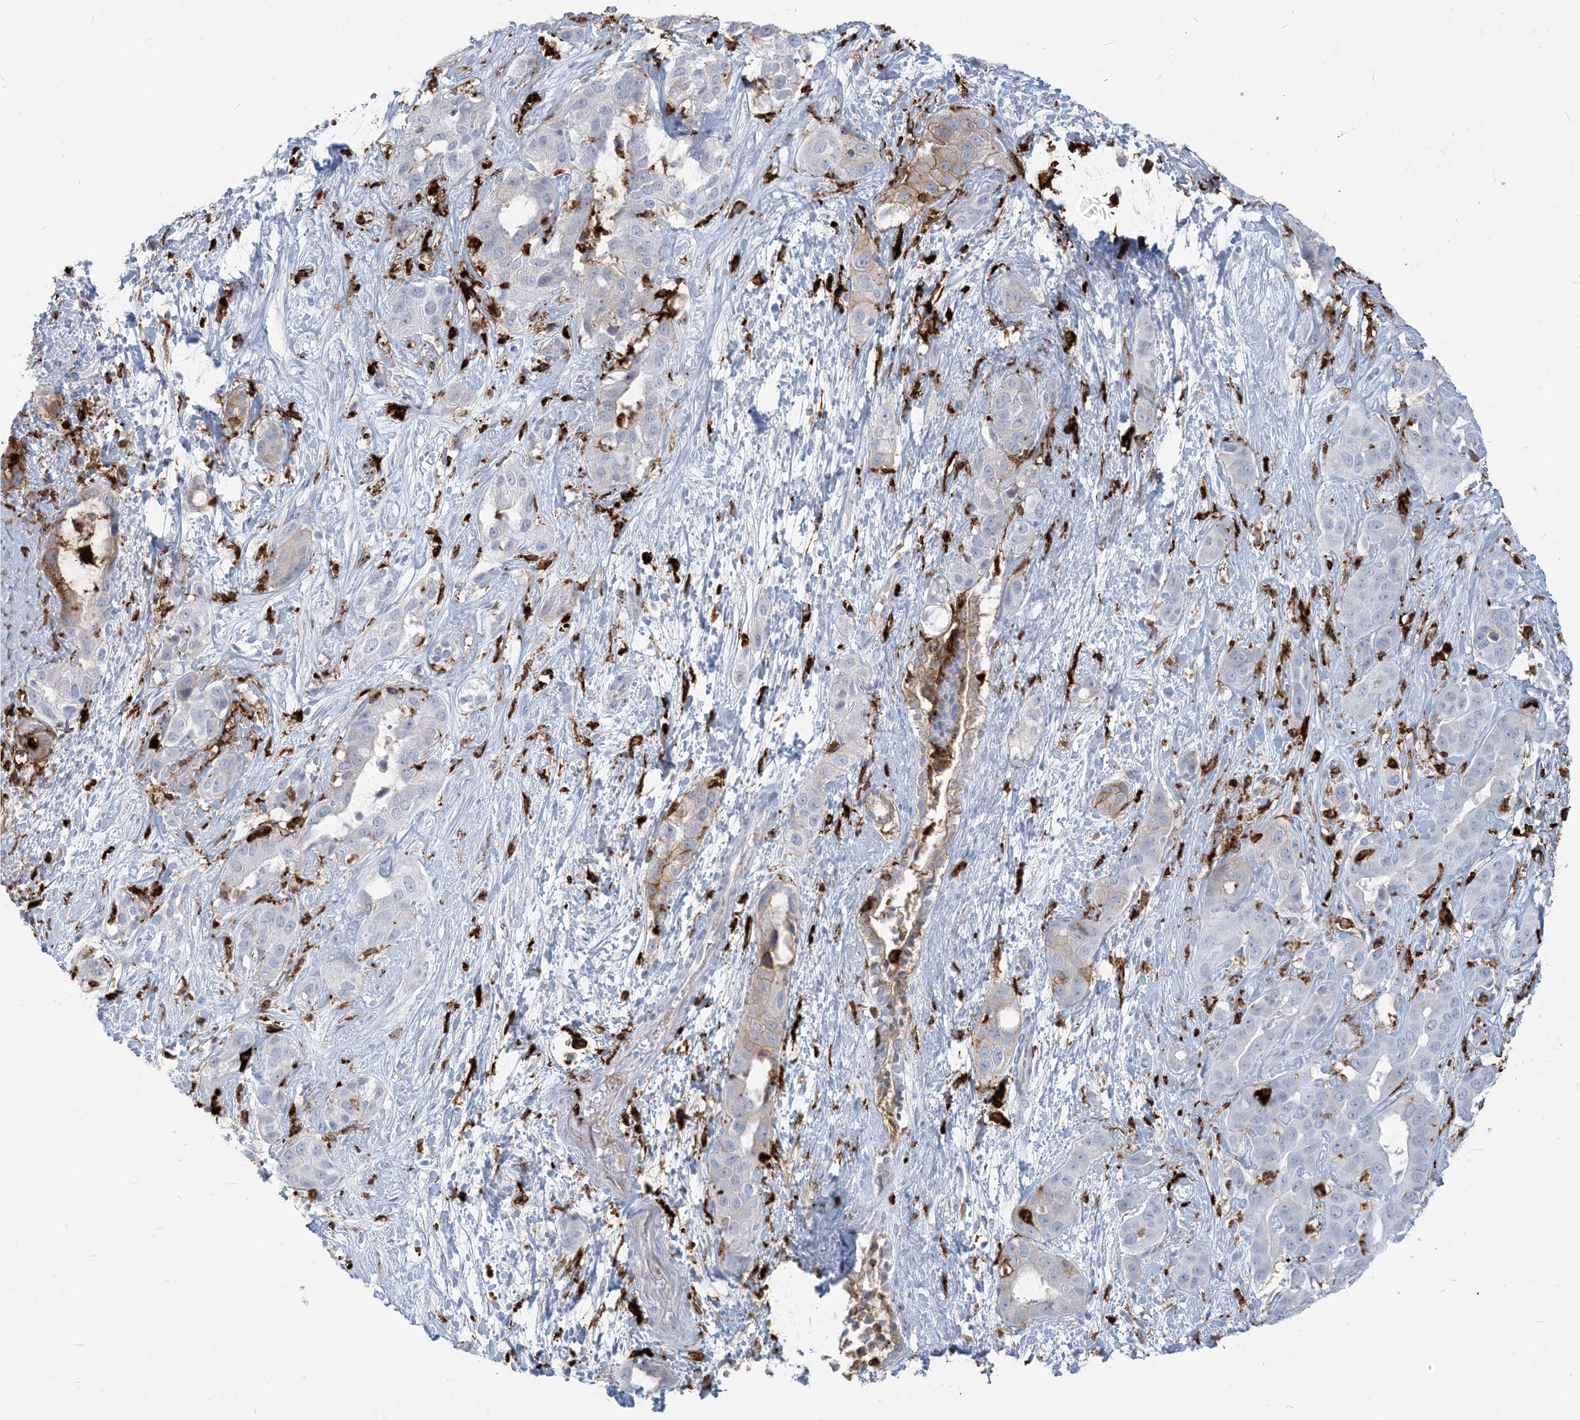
{"staining": {"intensity": "moderate", "quantity": "<25%", "location": "cytoplasmic/membranous"}, "tissue": "liver cancer", "cell_type": "Tumor cells", "image_type": "cancer", "snomed": [{"axis": "morphology", "description": "Cholangiocarcinoma"}, {"axis": "topography", "description": "Liver"}], "caption": "Protein expression analysis of liver cancer displays moderate cytoplasmic/membranous positivity in approximately <25% of tumor cells.", "gene": "HLA-DRB1", "patient": {"sex": "female", "age": 52}}